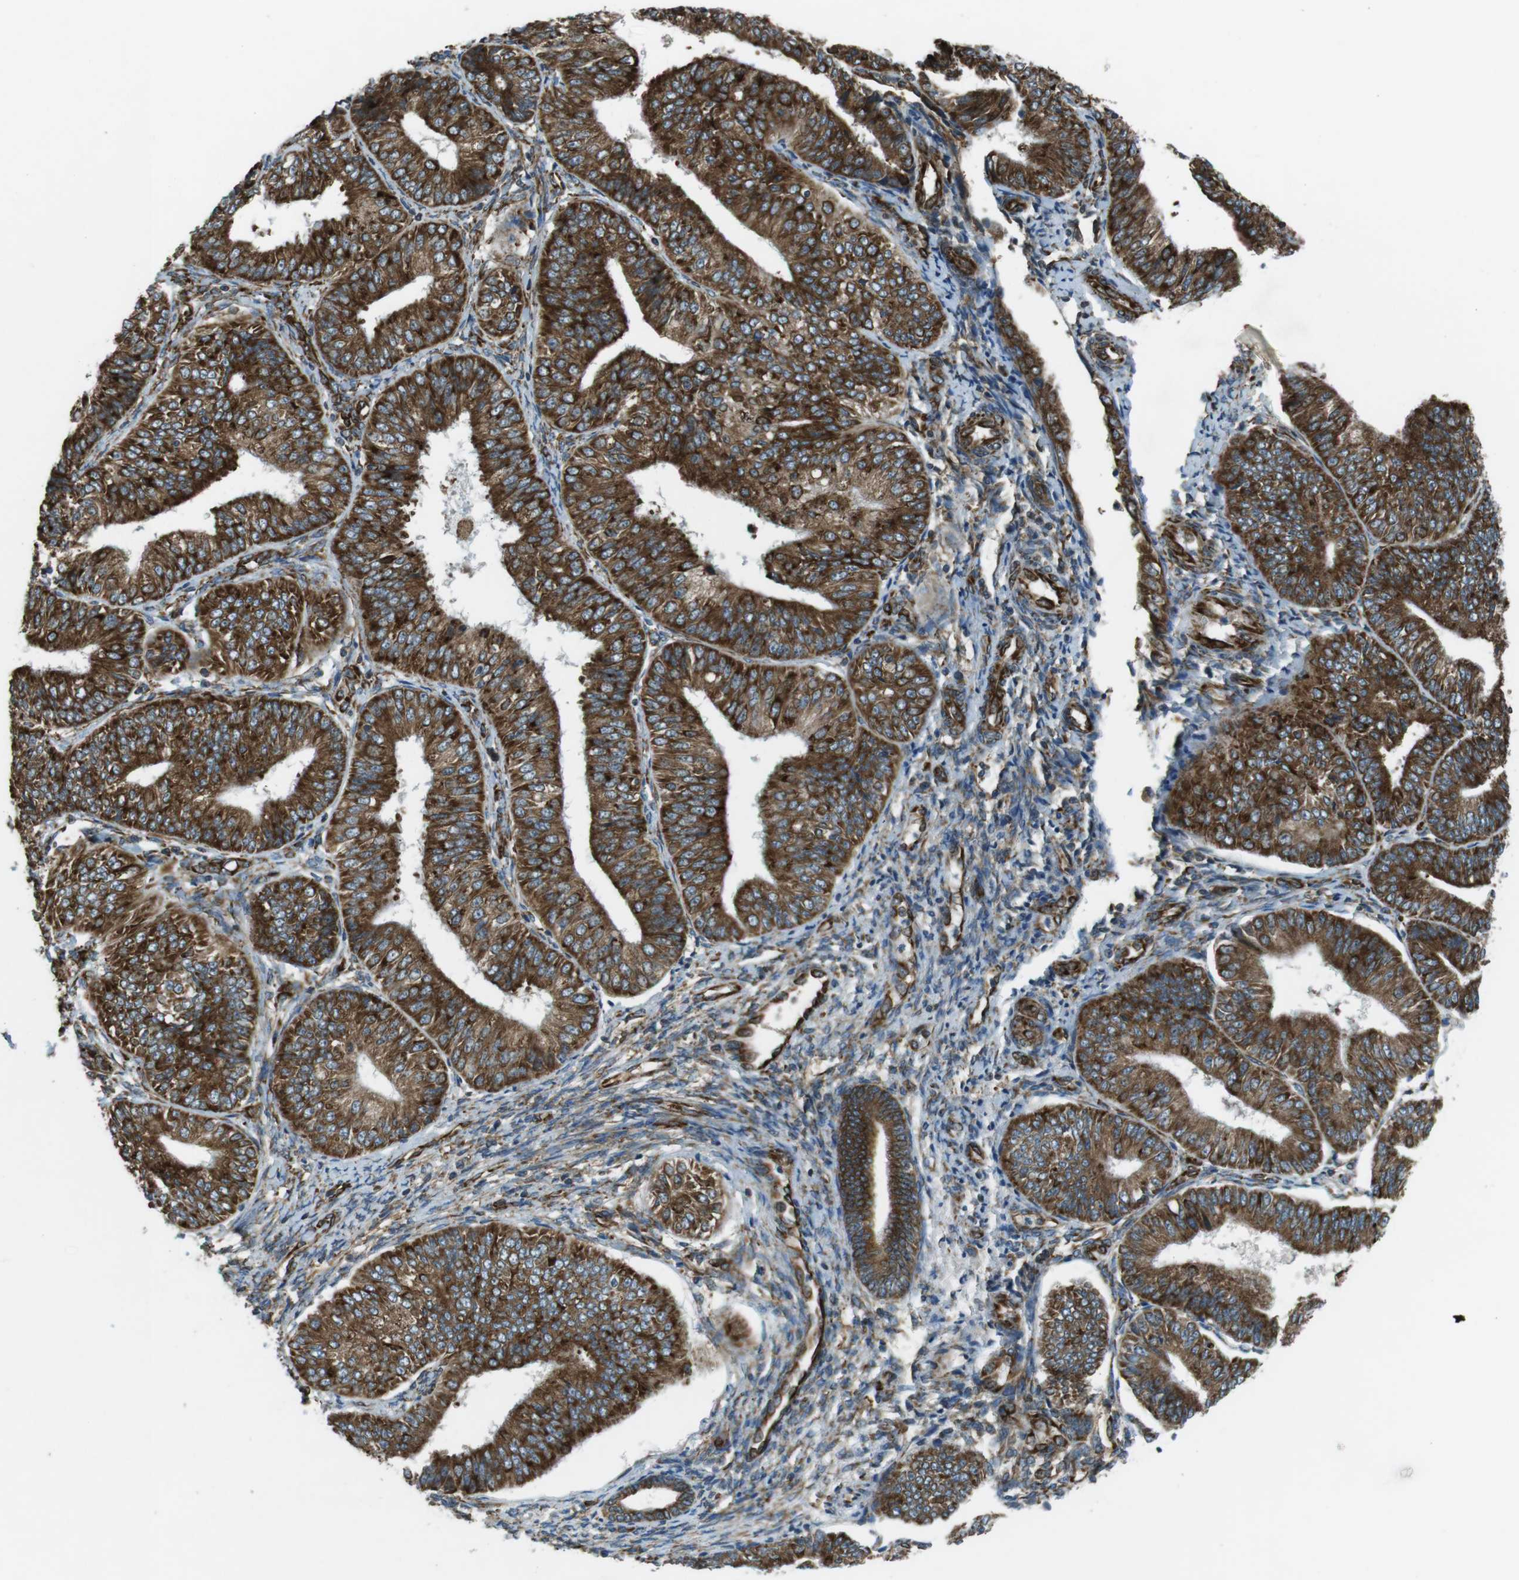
{"staining": {"intensity": "strong", "quantity": ">75%", "location": "cytoplasmic/membranous"}, "tissue": "endometrial cancer", "cell_type": "Tumor cells", "image_type": "cancer", "snomed": [{"axis": "morphology", "description": "Adenocarcinoma, NOS"}, {"axis": "topography", "description": "Endometrium"}], "caption": "High-power microscopy captured an IHC histopathology image of endometrial adenocarcinoma, revealing strong cytoplasmic/membranous positivity in about >75% of tumor cells. Nuclei are stained in blue.", "gene": "KTN1", "patient": {"sex": "female", "age": 58}}